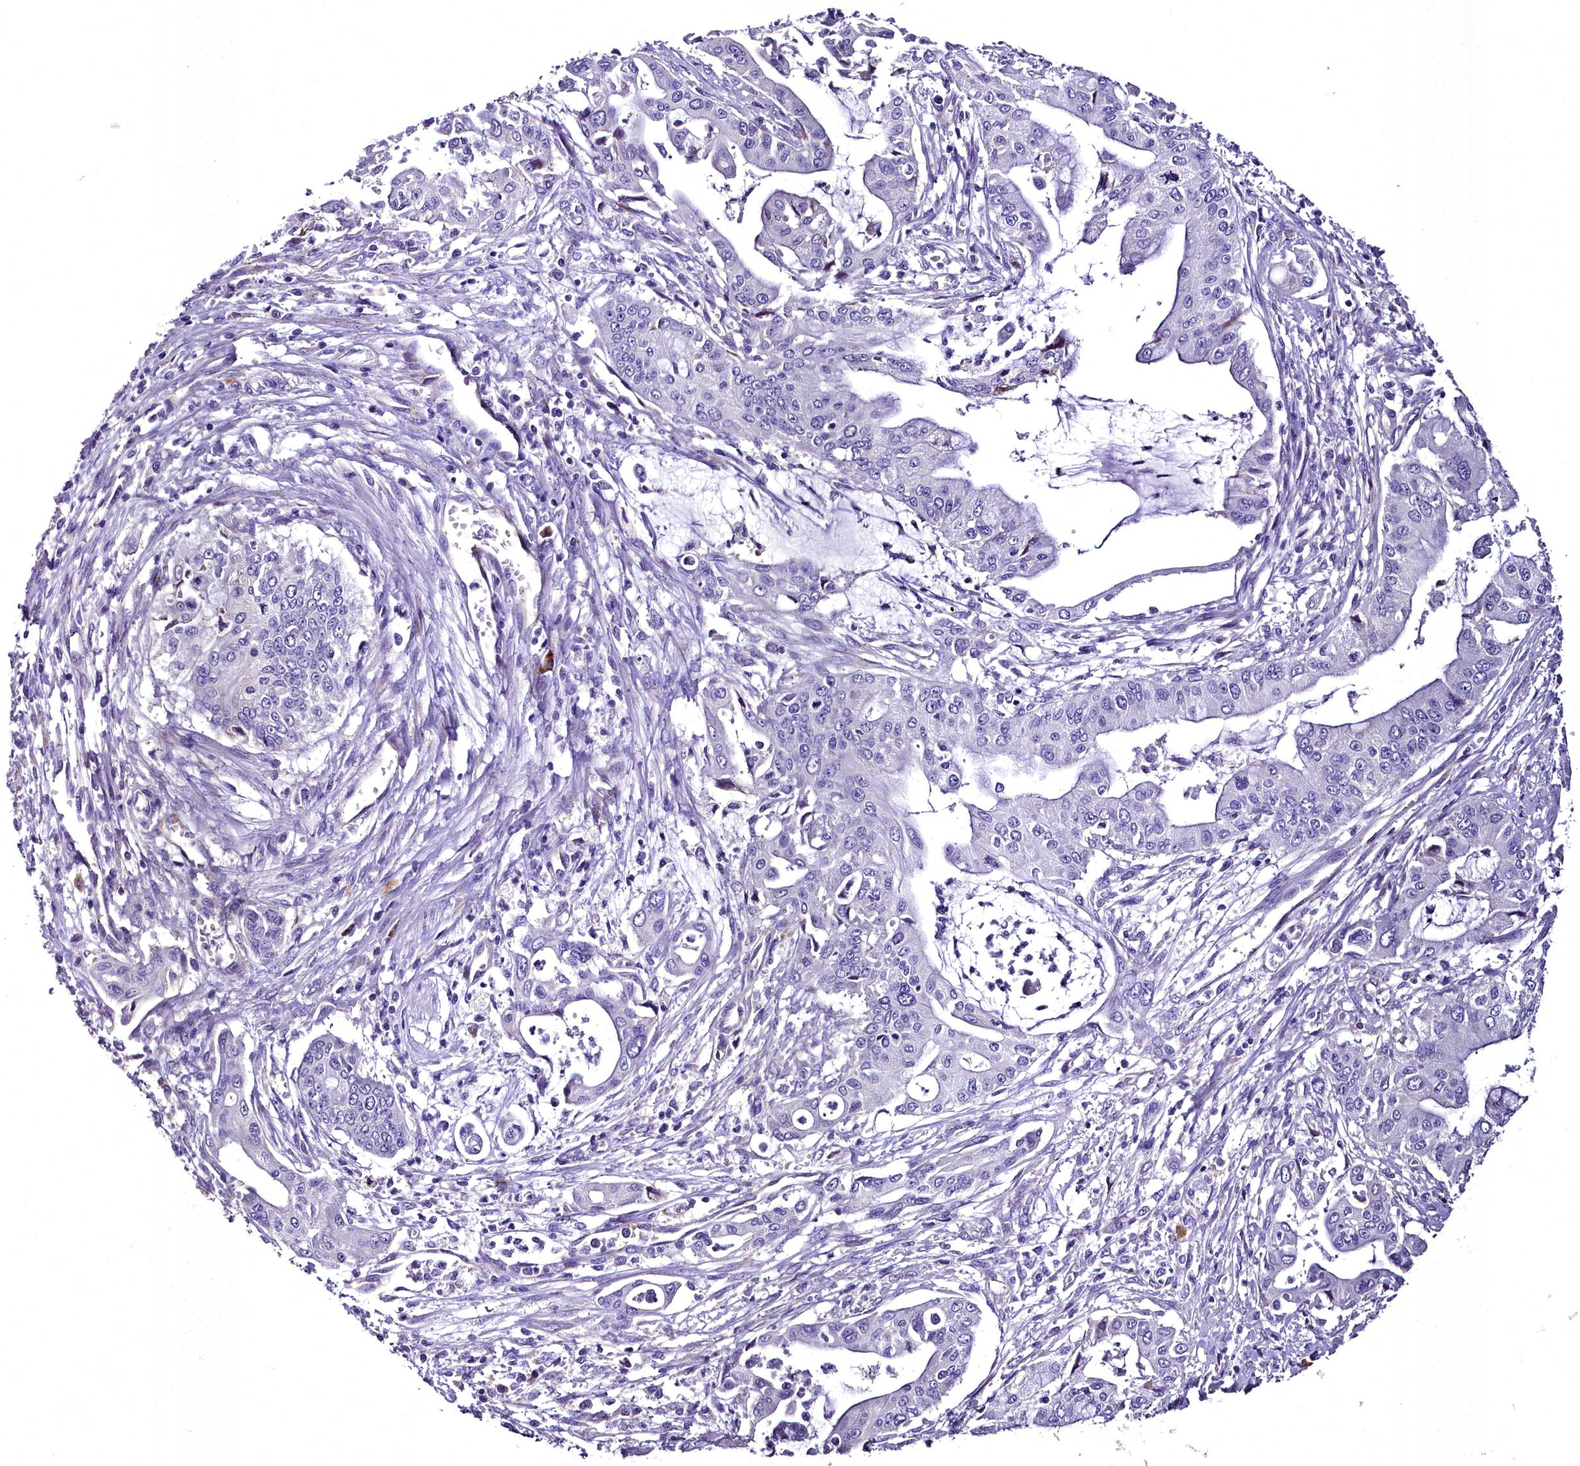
{"staining": {"intensity": "negative", "quantity": "none", "location": "none"}, "tissue": "pancreatic cancer", "cell_type": "Tumor cells", "image_type": "cancer", "snomed": [{"axis": "morphology", "description": "Adenocarcinoma, NOS"}, {"axis": "topography", "description": "Pancreas"}], "caption": "This photomicrograph is of adenocarcinoma (pancreatic) stained with immunohistochemistry (IHC) to label a protein in brown with the nuclei are counter-stained blue. There is no staining in tumor cells.", "gene": "MS4A18", "patient": {"sex": "male", "age": 46}}